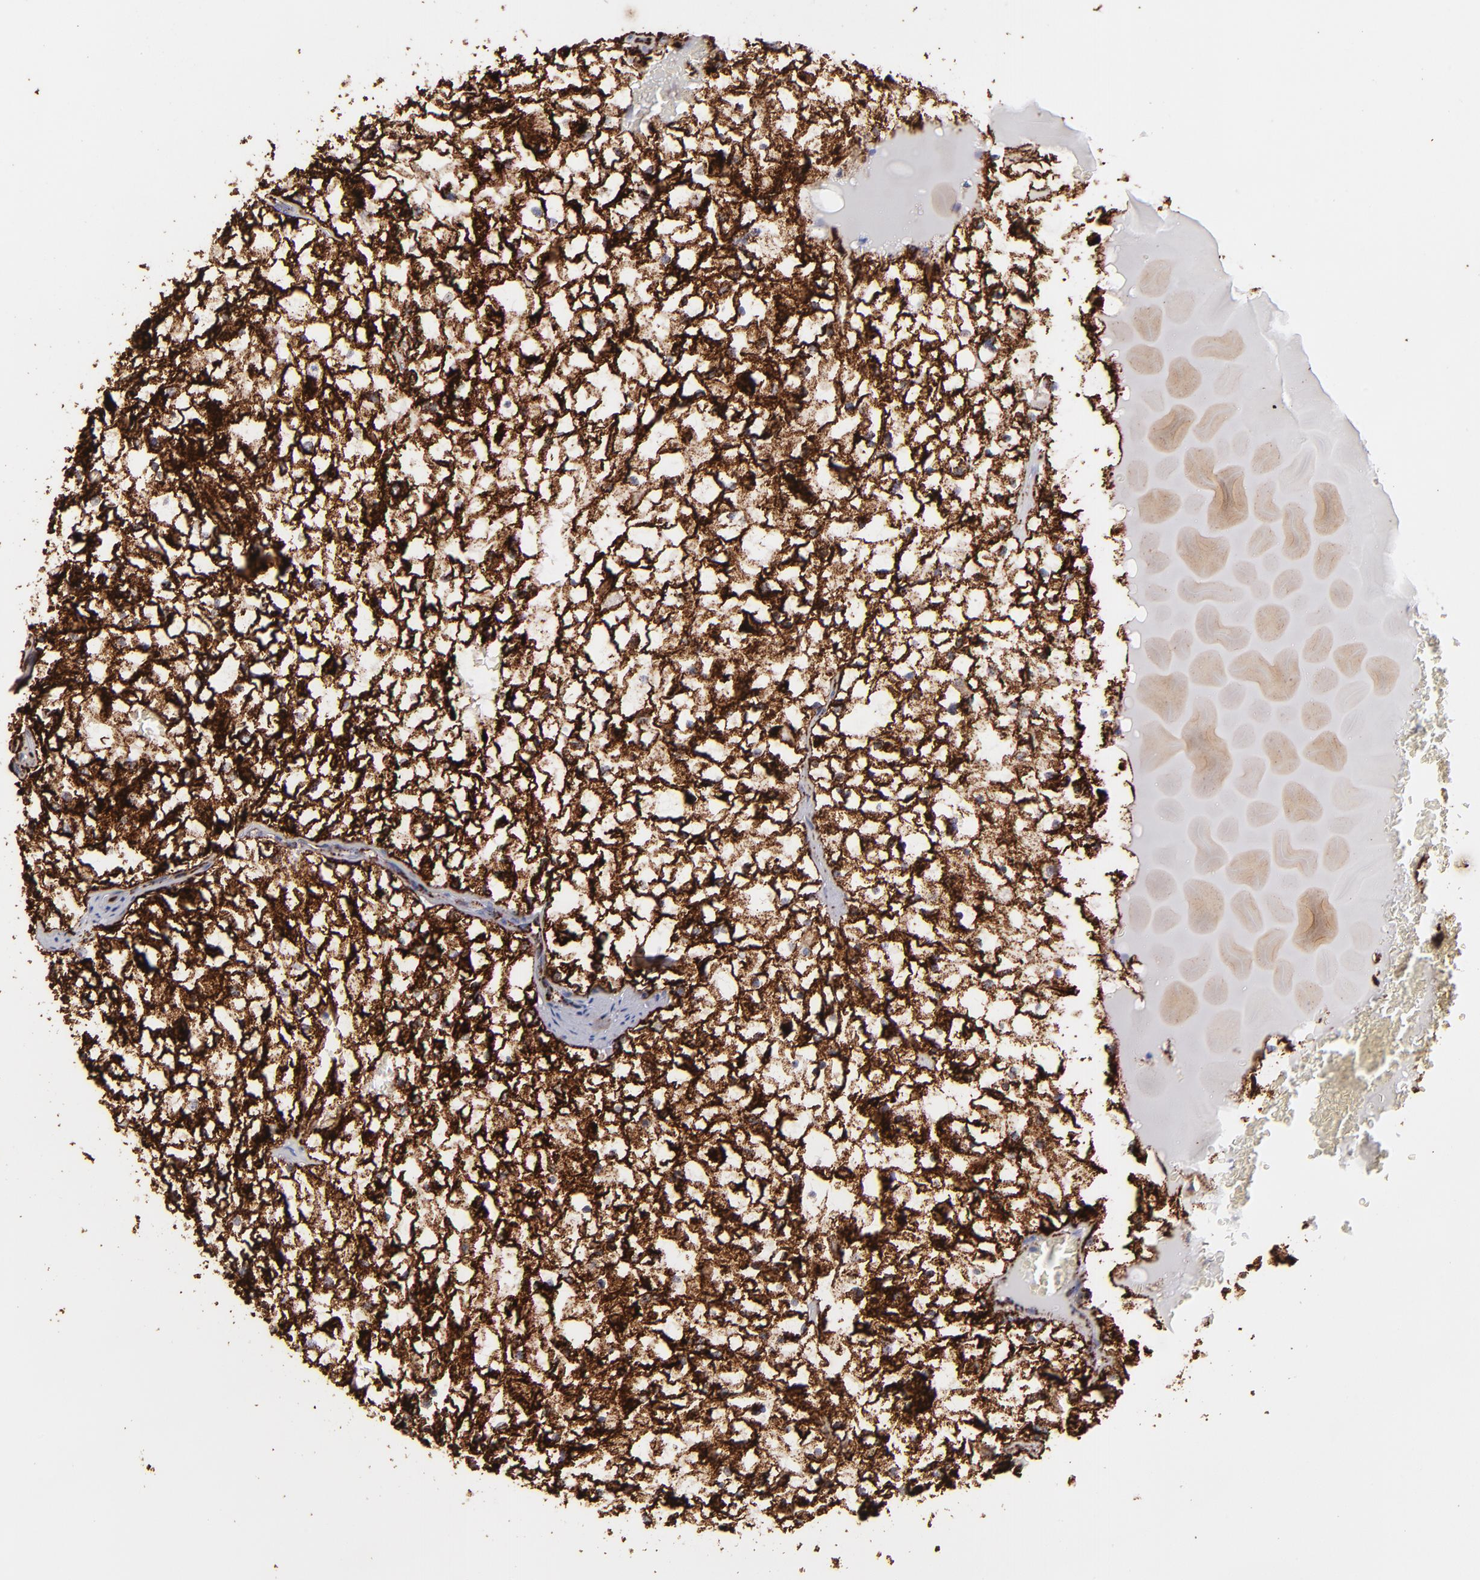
{"staining": {"intensity": "strong", "quantity": ">75%", "location": "cytoplasmic/membranous"}, "tissue": "renal cancer", "cell_type": "Tumor cells", "image_type": "cancer", "snomed": [{"axis": "morphology", "description": "Adenocarcinoma, NOS"}, {"axis": "topography", "description": "Kidney"}], "caption": "The image reveals a brown stain indicating the presence of a protein in the cytoplasmic/membranous of tumor cells in renal adenocarcinoma.", "gene": "MAOB", "patient": {"sex": "male", "age": 61}}